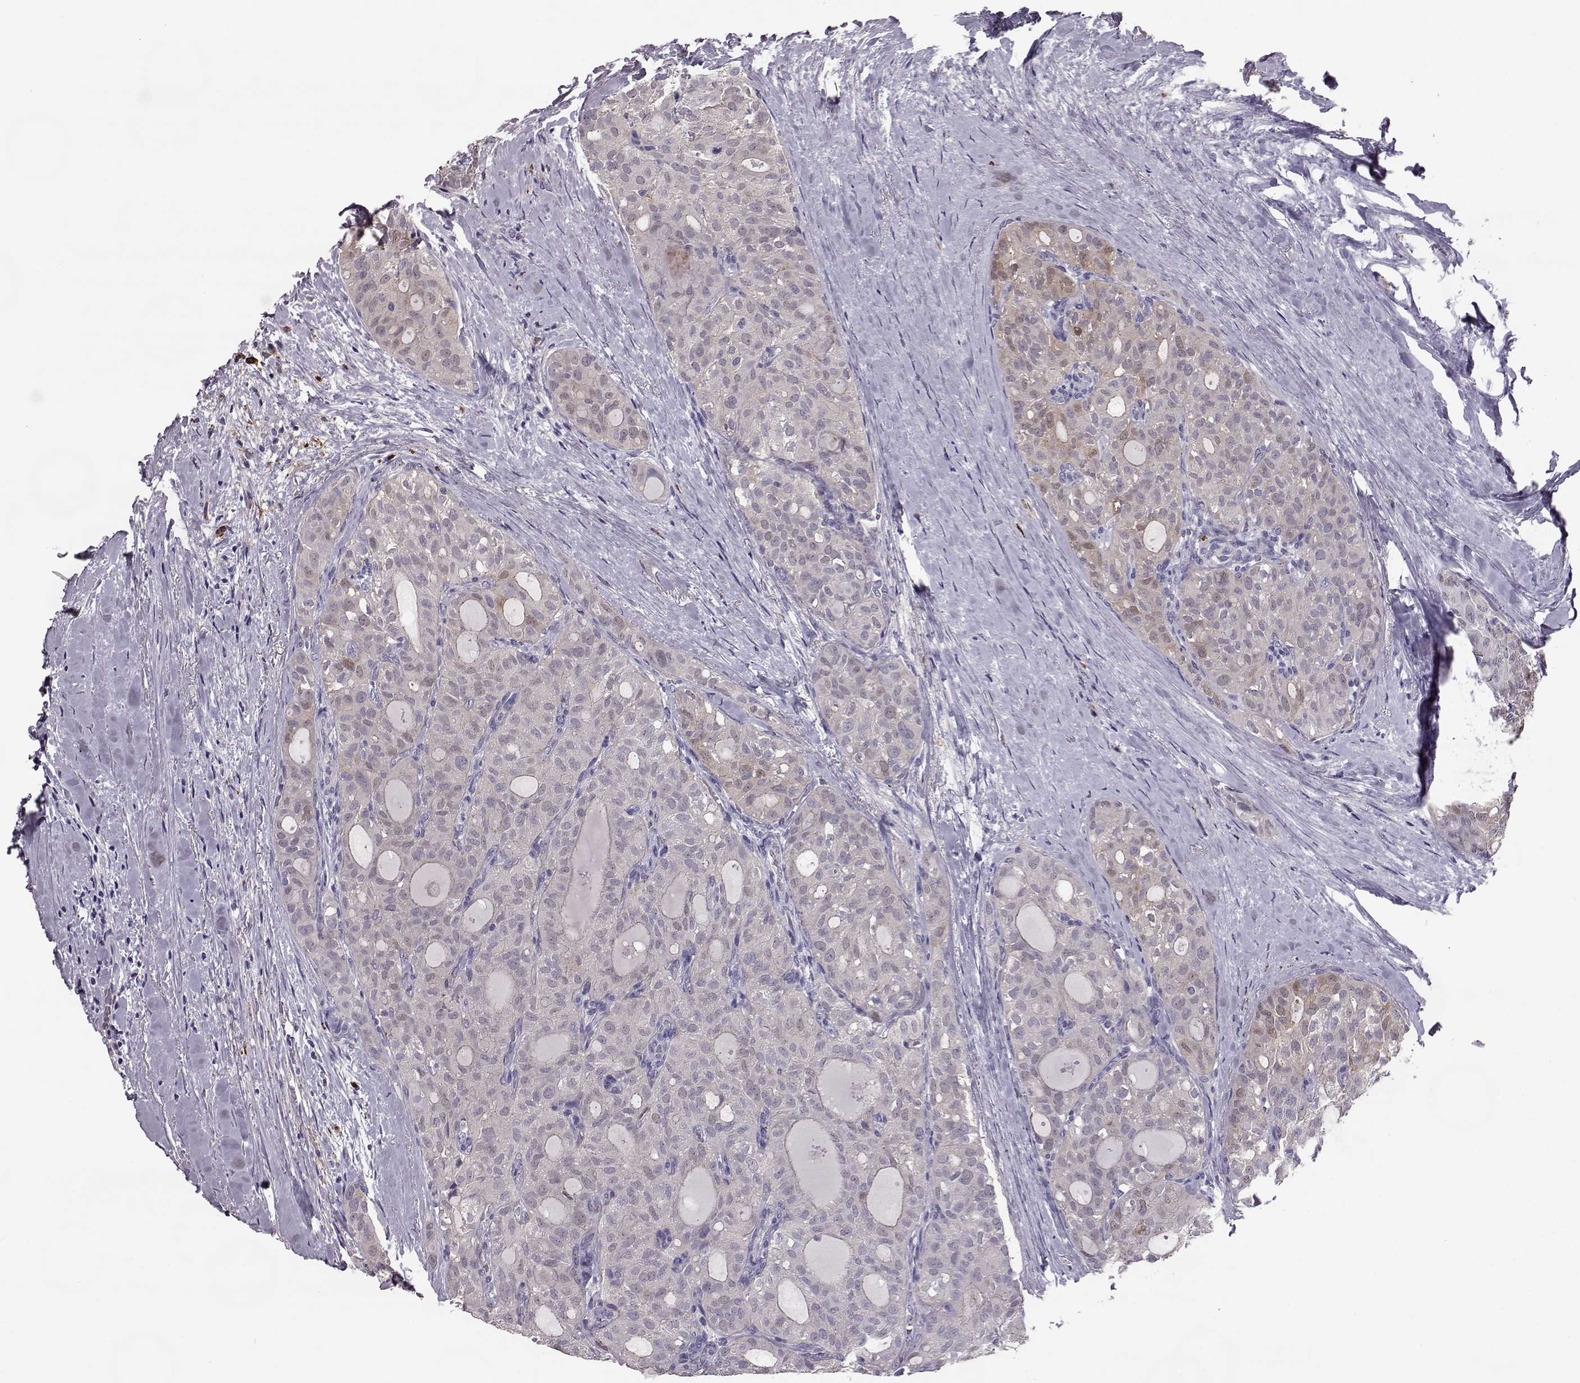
{"staining": {"intensity": "negative", "quantity": "none", "location": "none"}, "tissue": "thyroid cancer", "cell_type": "Tumor cells", "image_type": "cancer", "snomed": [{"axis": "morphology", "description": "Follicular adenoma carcinoma, NOS"}, {"axis": "topography", "description": "Thyroid gland"}], "caption": "Immunohistochemistry of thyroid follicular adenoma carcinoma shows no staining in tumor cells.", "gene": "ADGRG5", "patient": {"sex": "male", "age": 75}}